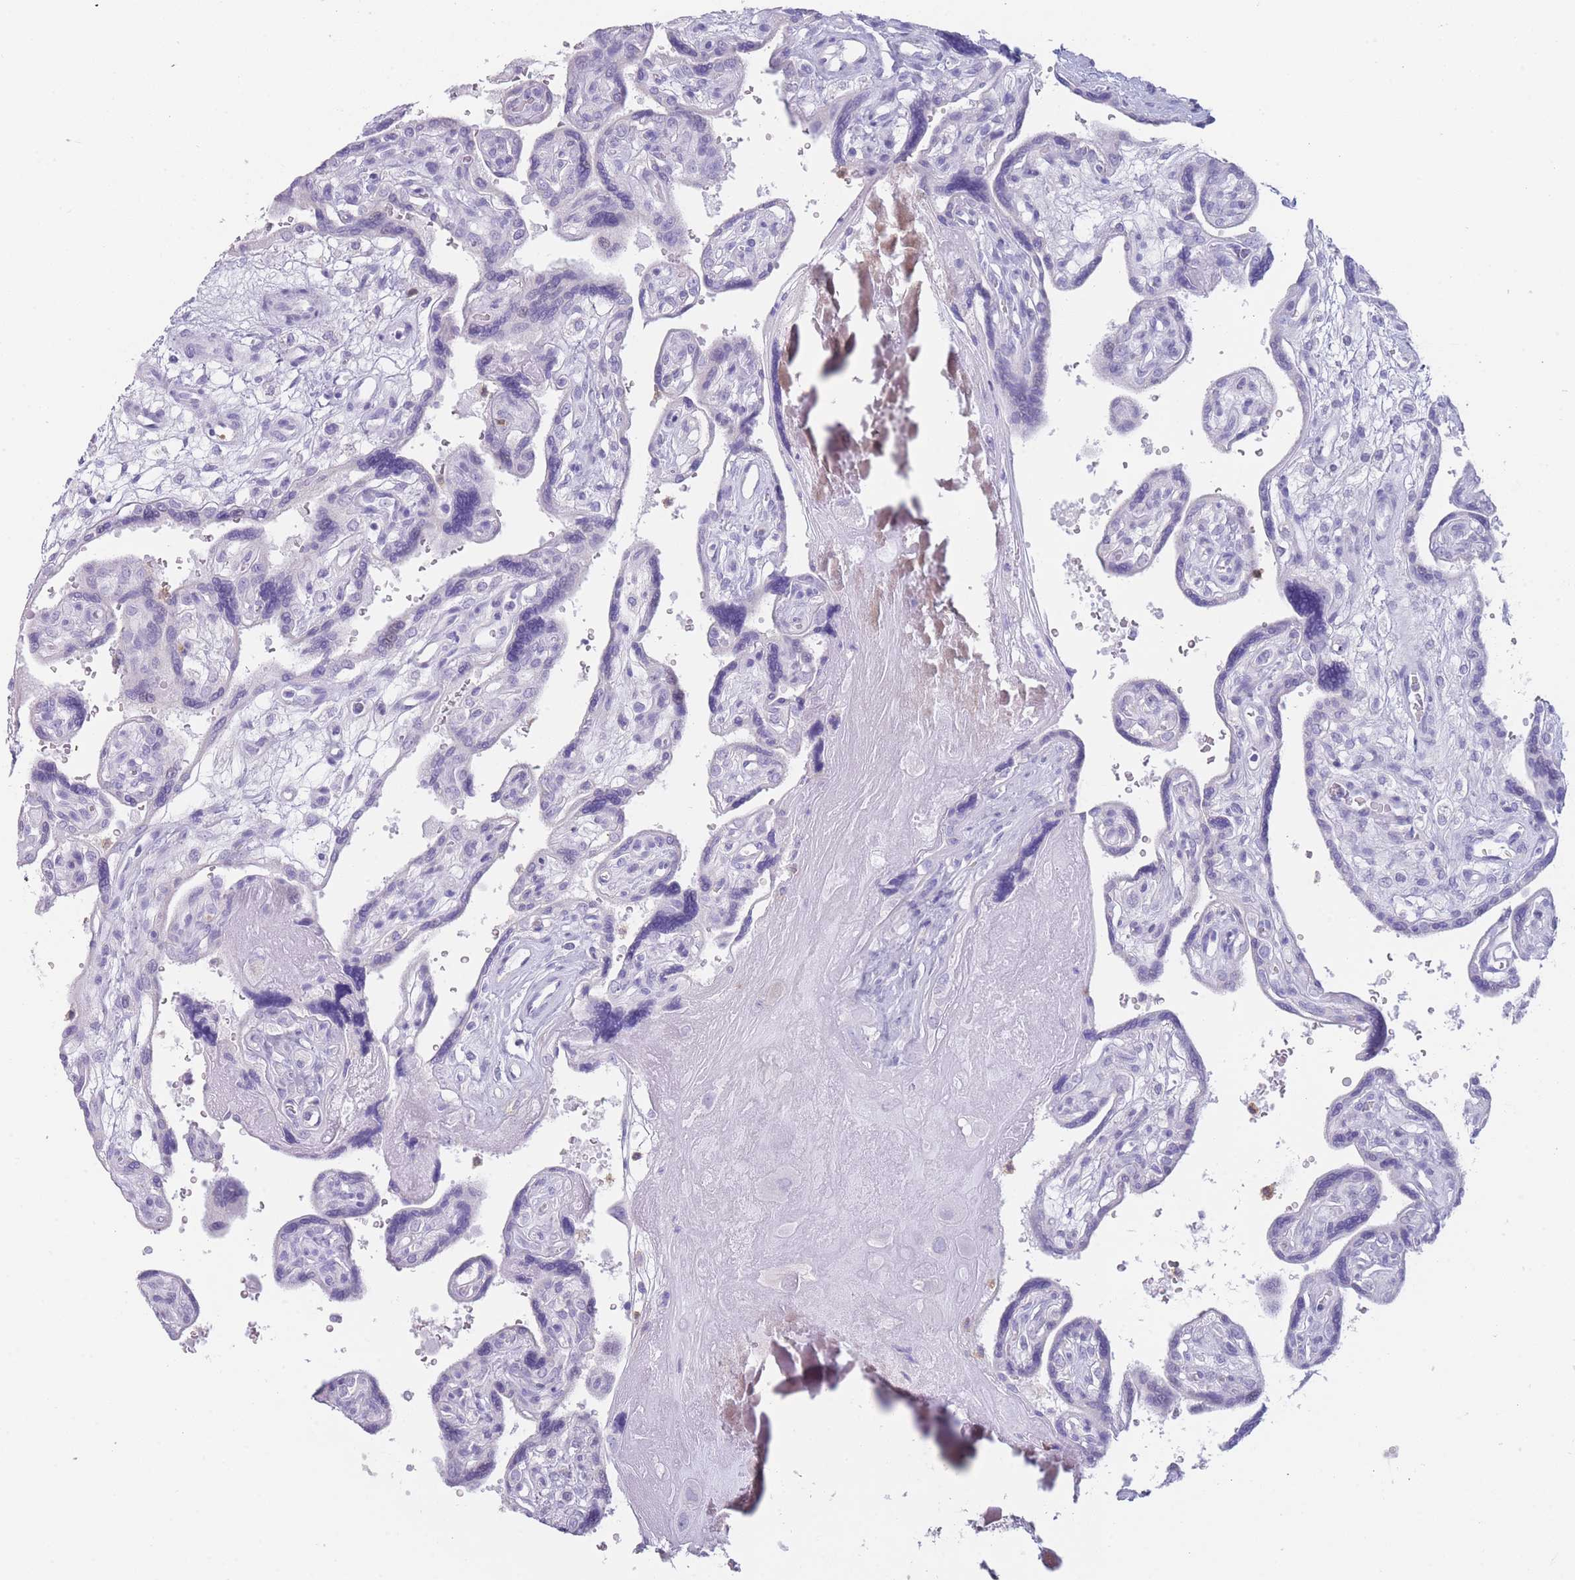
{"staining": {"intensity": "negative", "quantity": "none", "location": "none"}, "tissue": "placenta", "cell_type": "Trophoblastic cells", "image_type": "normal", "snomed": [{"axis": "morphology", "description": "Normal tissue, NOS"}, {"axis": "topography", "description": "Placenta"}], "caption": "This is an immunohistochemistry photomicrograph of unremarkable placenta. There is no staining in trophoblastic cells.", "gene": "ZNF627", "patient": {"sex": "female", "age": 39}}